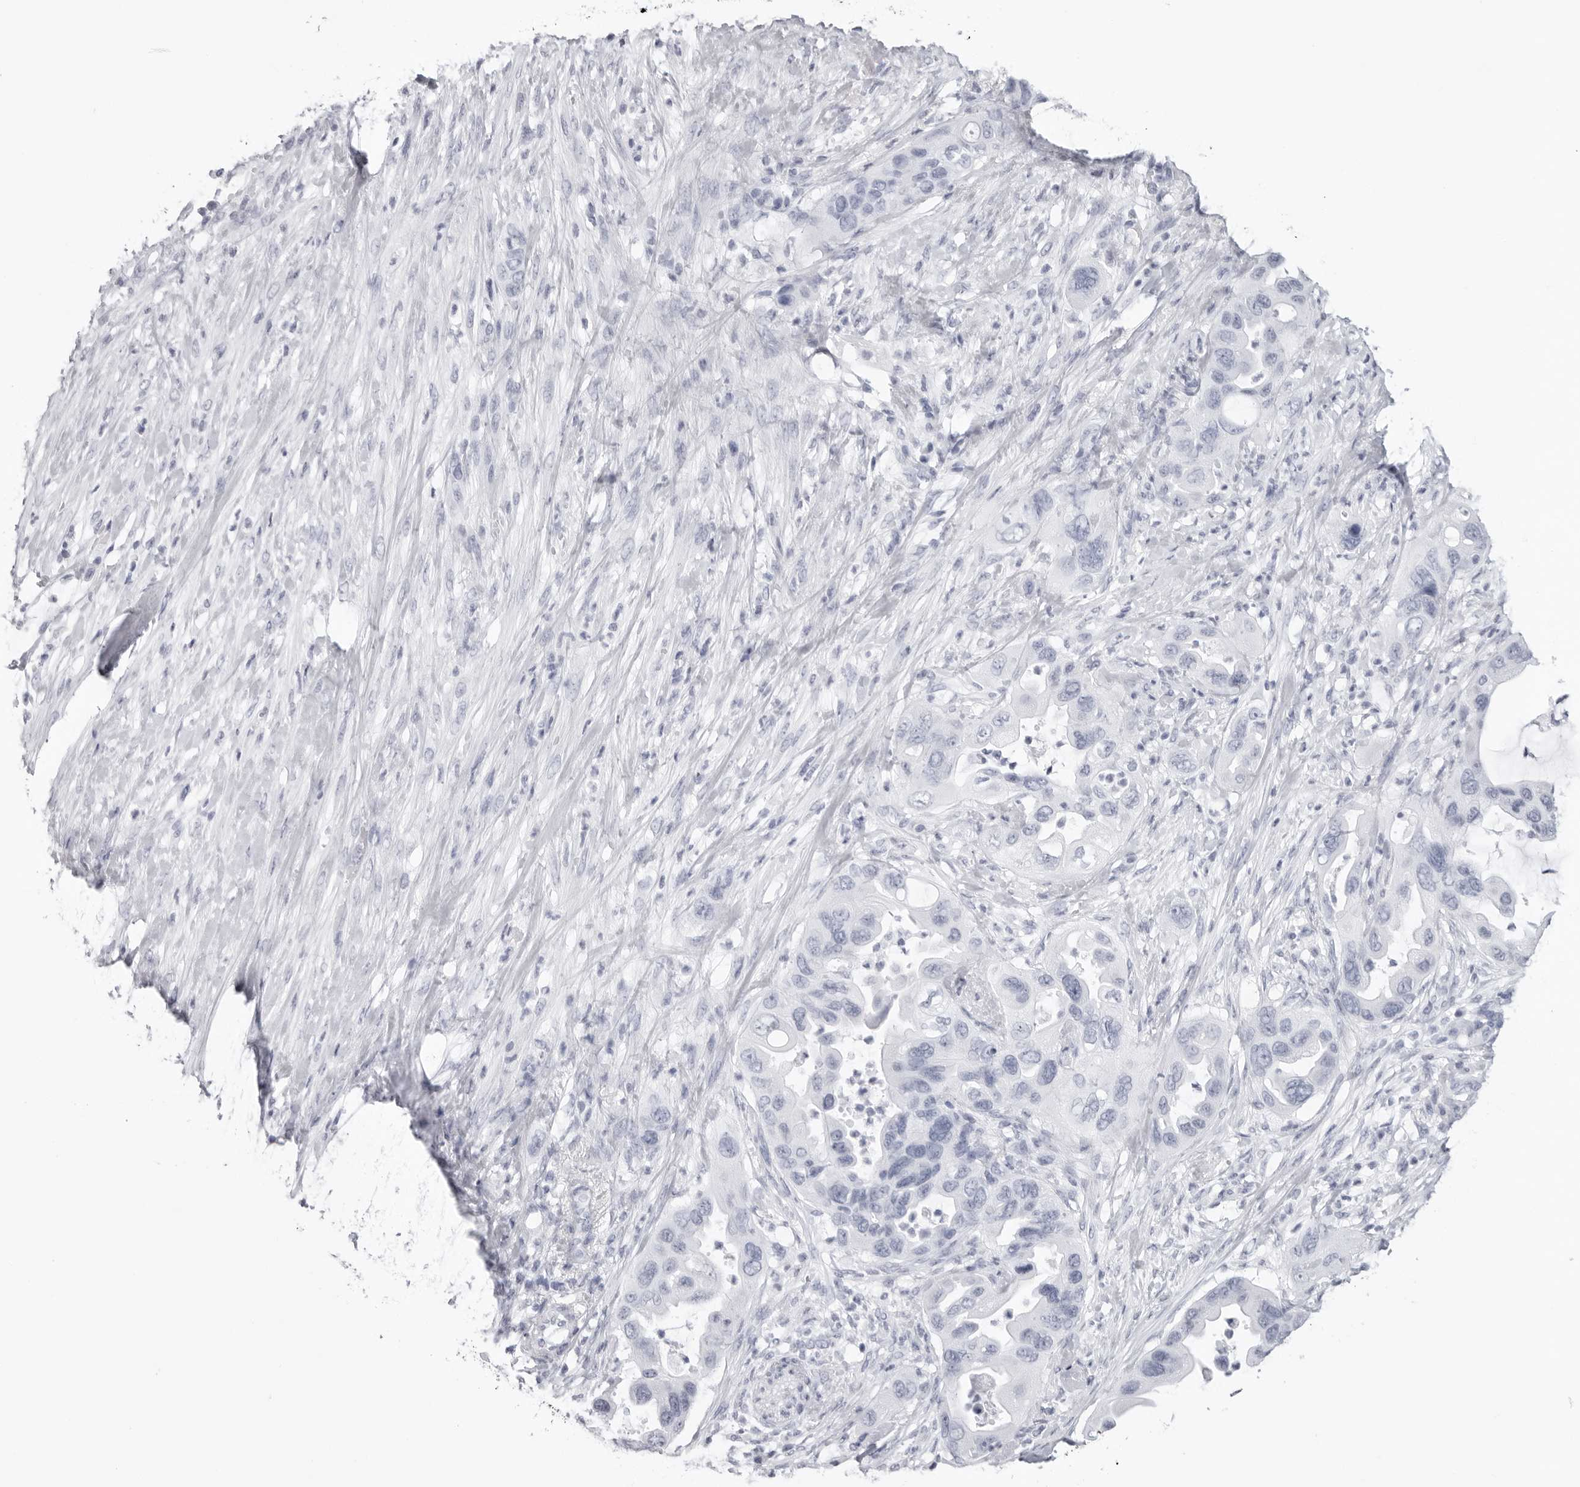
{"staining": {"intensity": "negative", "quantity": "none", "location": "none"}, "tissue": "pancreatic cancer", "cell_type": "Tumor cells", "image_type": "cancer", "snomed": [{"axis": "morphology", "description": "Adenocarcinoma, NOS"}, {"axis": "topography", "description": "Pancreas"}], "caption": "Histopathology image shows no protein positivity in tumor cells of pancreatic adenocarcinoma tissue.", "gene": "KLK9", "patient": {"sex": "female", "age": 71}}